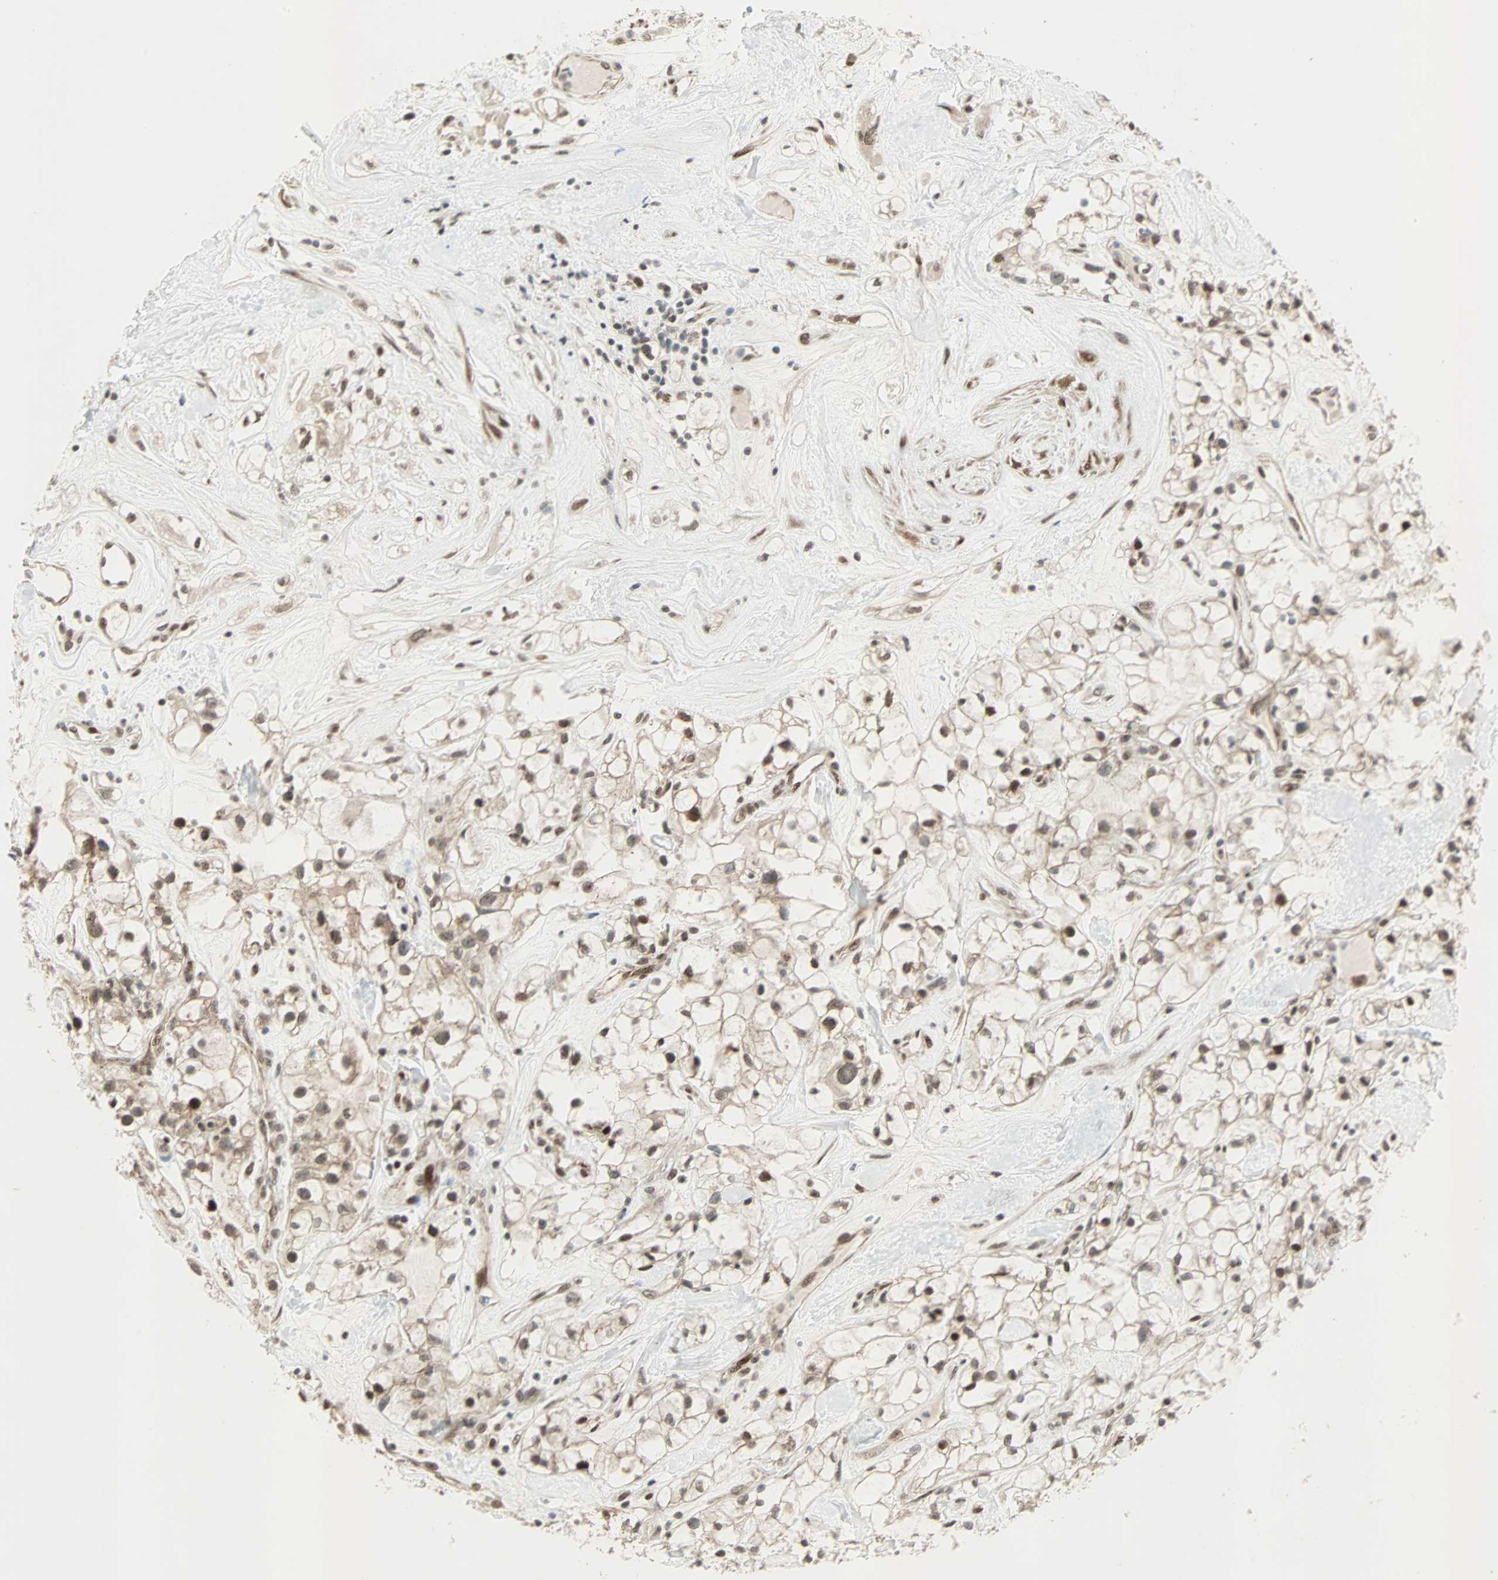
{"staining": {"intensity": "weak", "quantity": ">75%", "location": "cytoplasmic/membranous,nuclear"}, "tissue": "renal cancer", "cell_type": "Tumor cells", "image_type": "cancer", "snomed": [{"axis": "morphology", "description": "Adenocarcinoma, NOS"}, {"axis": "topography", "description": "Kidney"}], "caption": "The immunohistochemical stain highlights weak cytoplasmic/membranous and nuclear expression in tumor cells of renal cancer (adenocarcinoma) tissue.", "gene": "CBX4", "patient": {"sex": "female", "age": 60}}